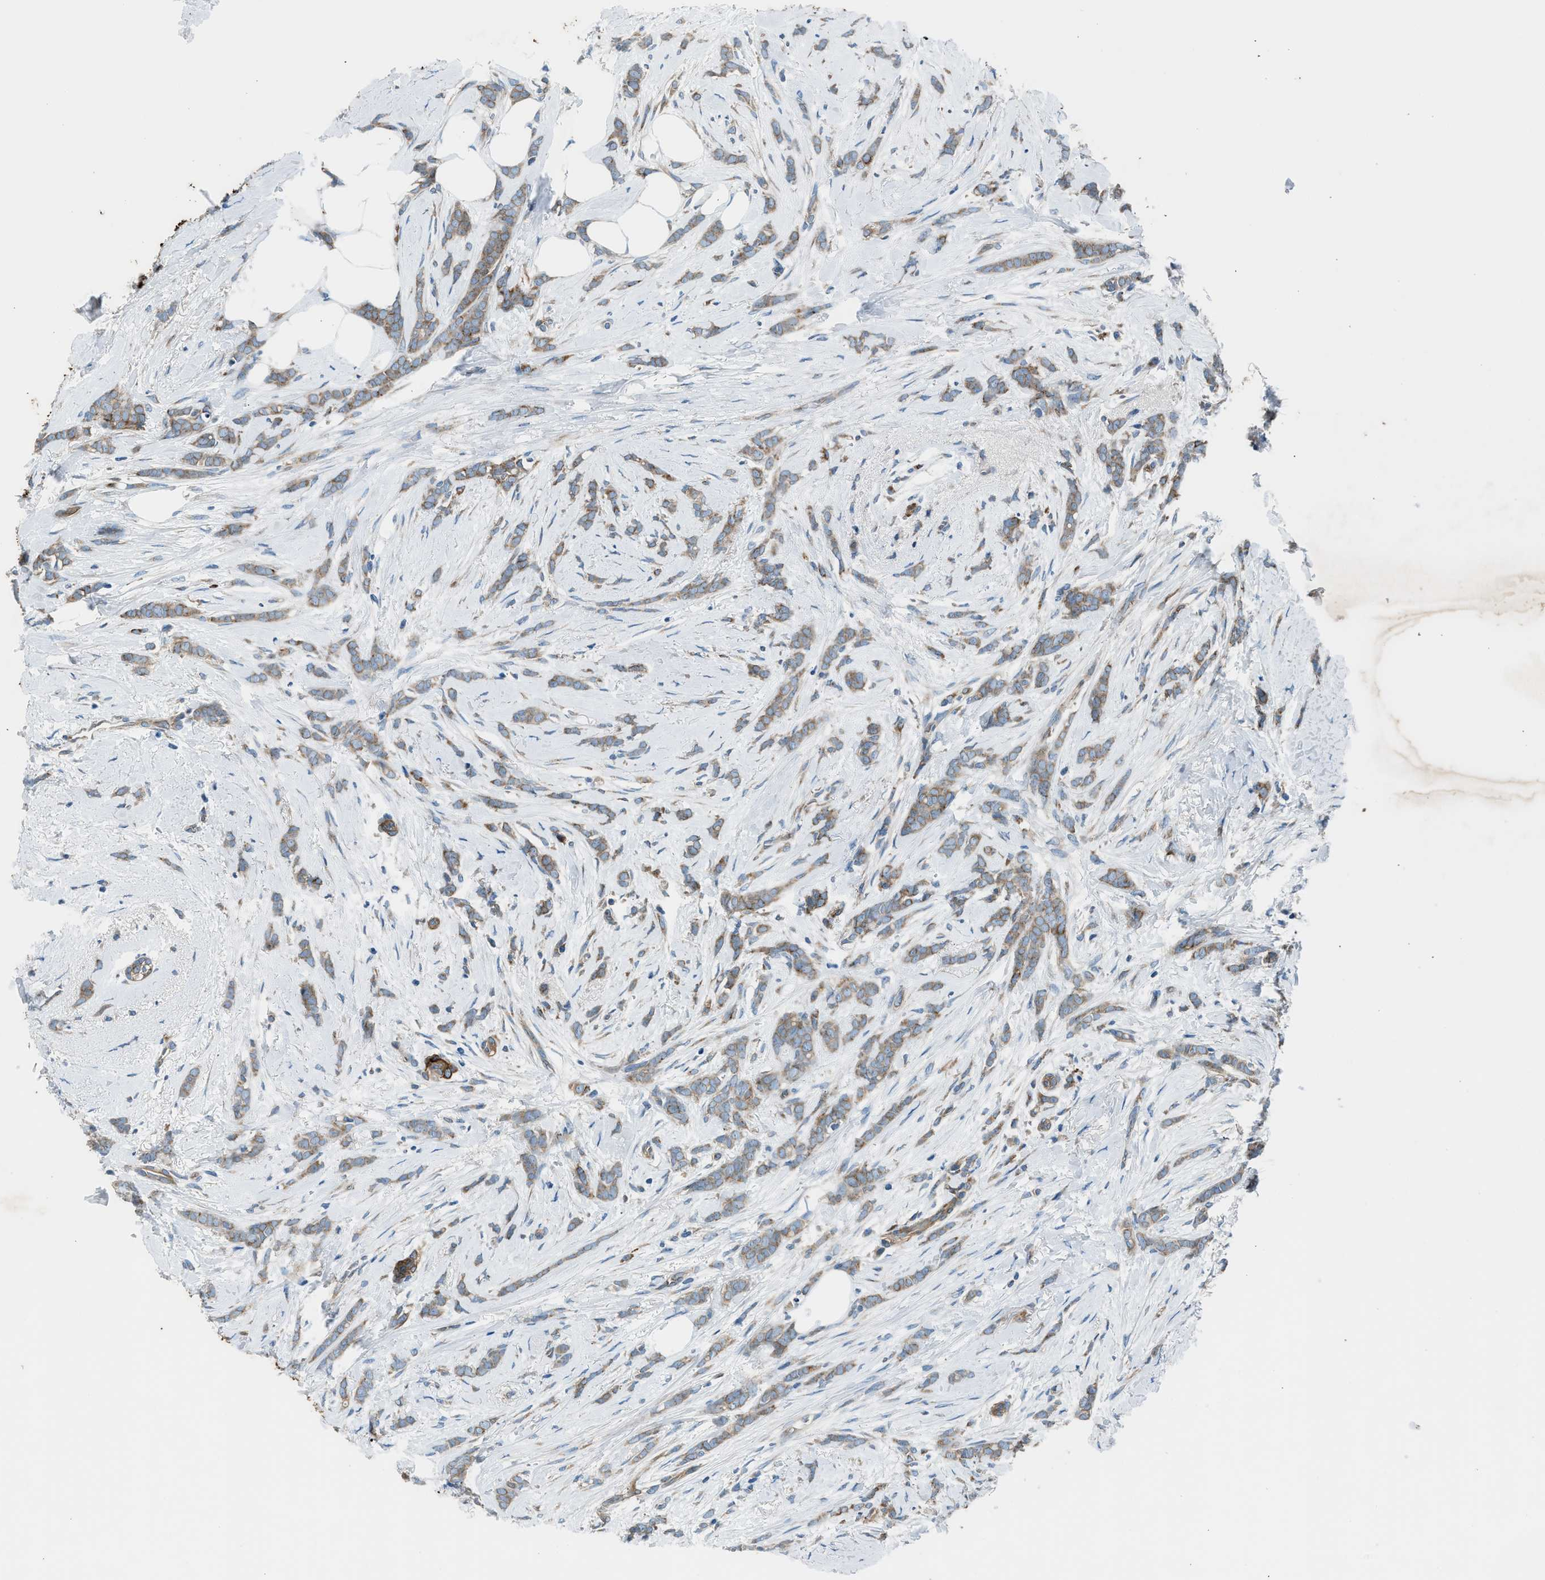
{"staining": {"intensity": "weak", "quantity": ">75%", "location": "cytoplasmic/membranous"}, "tissue": "breast cancer", "cell_type": "Tumor cells", "image_type": "cancer", "snomed": [{"axis": "morphology", "description": "Lobular carcinoma, in situ"}, {"axis": "morphology", "description": "Lobular carcinoma"}, {"axis": "topography", "description": "Breast"}], "caption": "Weak cytoplasmic/membranous expression is present in about >75% of tumor cells in breast cancer (lobular carcinoma in situ).", "gene": "LMBR1", "patient": {"sex": "female", "age": 41}}